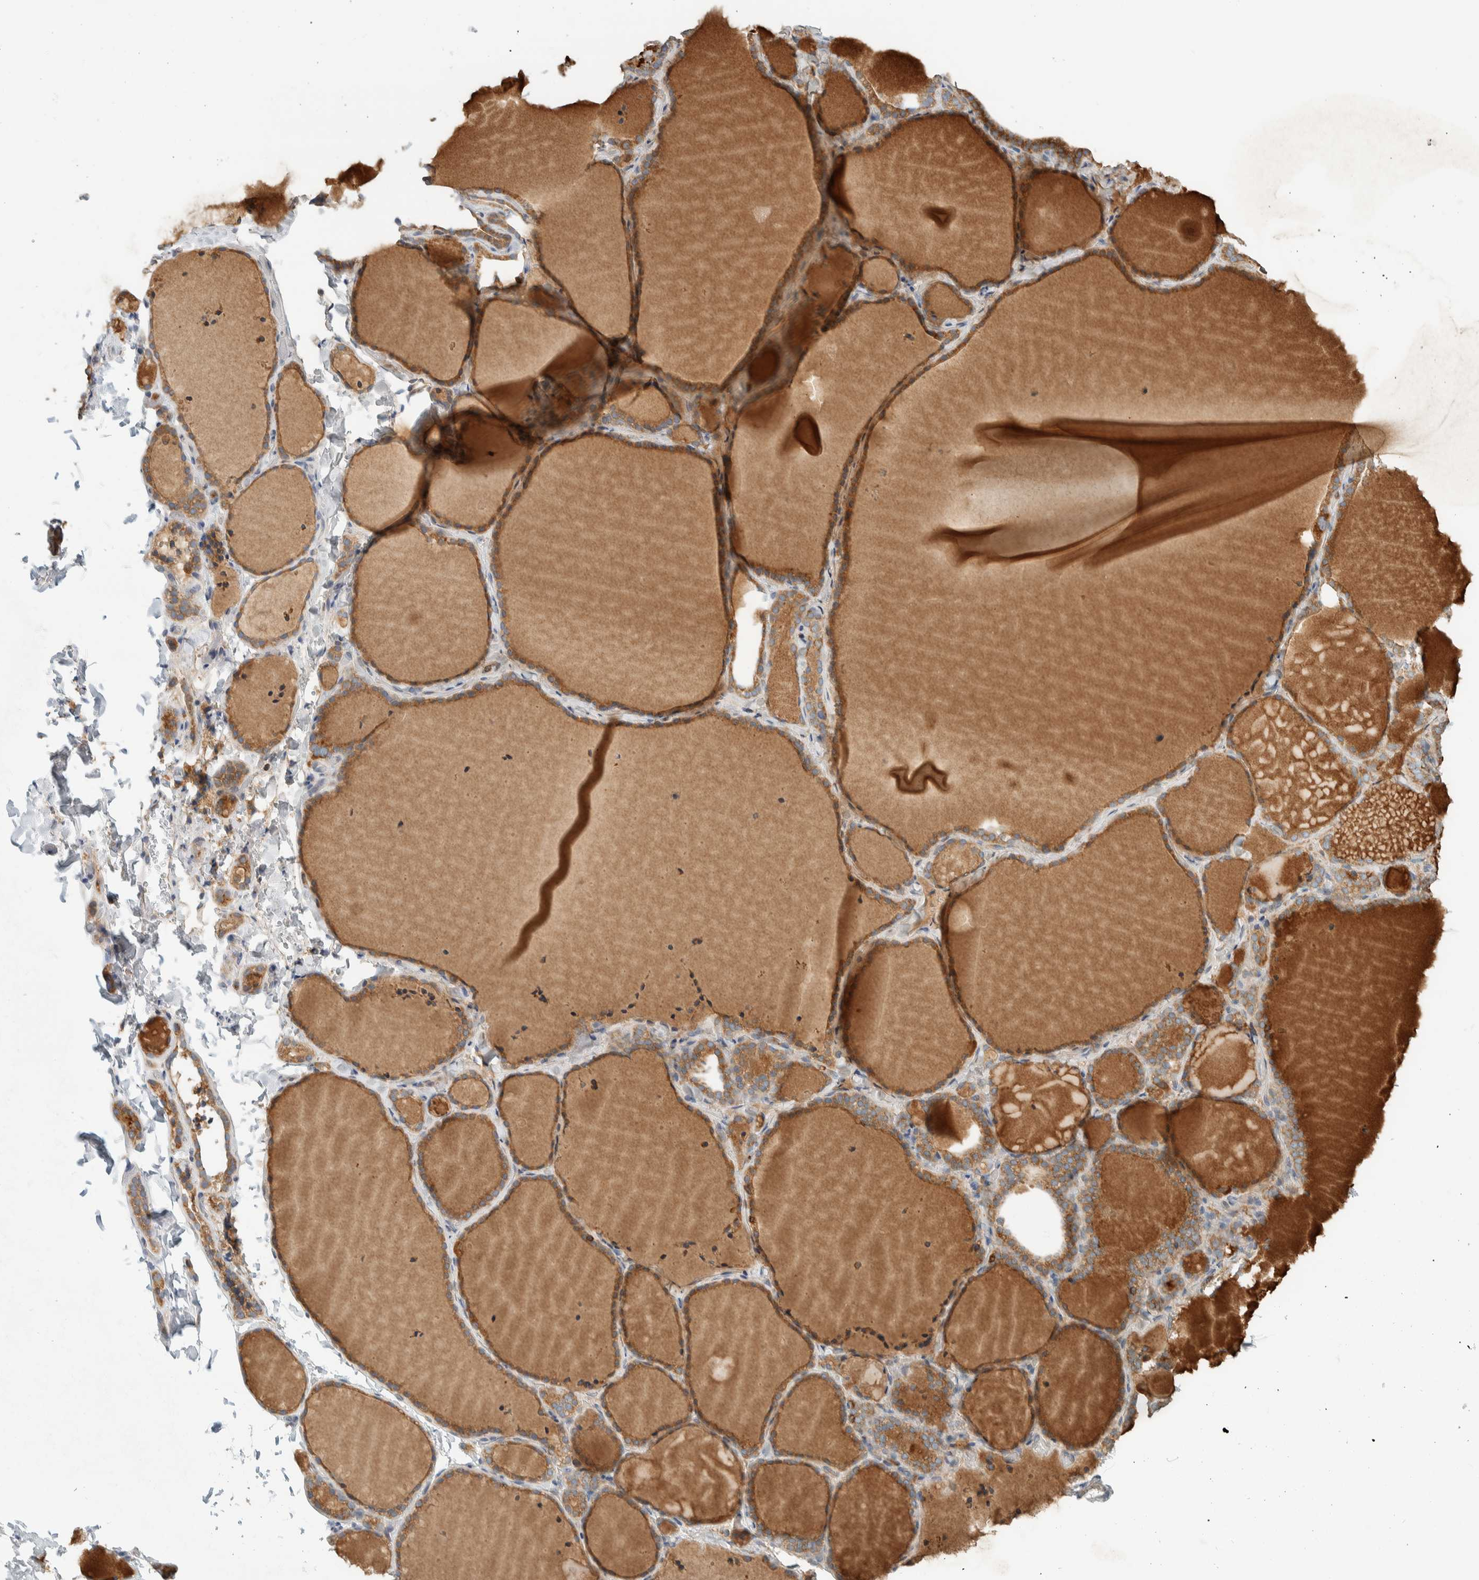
{"staining": {"intensity": "moderate", "quantity": ">75%", "location": "cytoplasmic/membranous"}, "tissue": "thyroid gland", "cell_type": "Glandular cells", "image_type": "normal", "snomed": [{"axis": "morphology", "description": "Normal tissue, NOS"}, {"axis": "topography", "description": "Thyroid gland"}], "caption": "Immunohistochemical staining of unremarkable human thyroid gland reveals moderate cytoplasmic/membranous protein expression in about >75% of glandular cells. (IHC, brightfield microscopy, high magnification).", "gene": "CCDC57", "patient": {"sex": "female", "age": 22}}